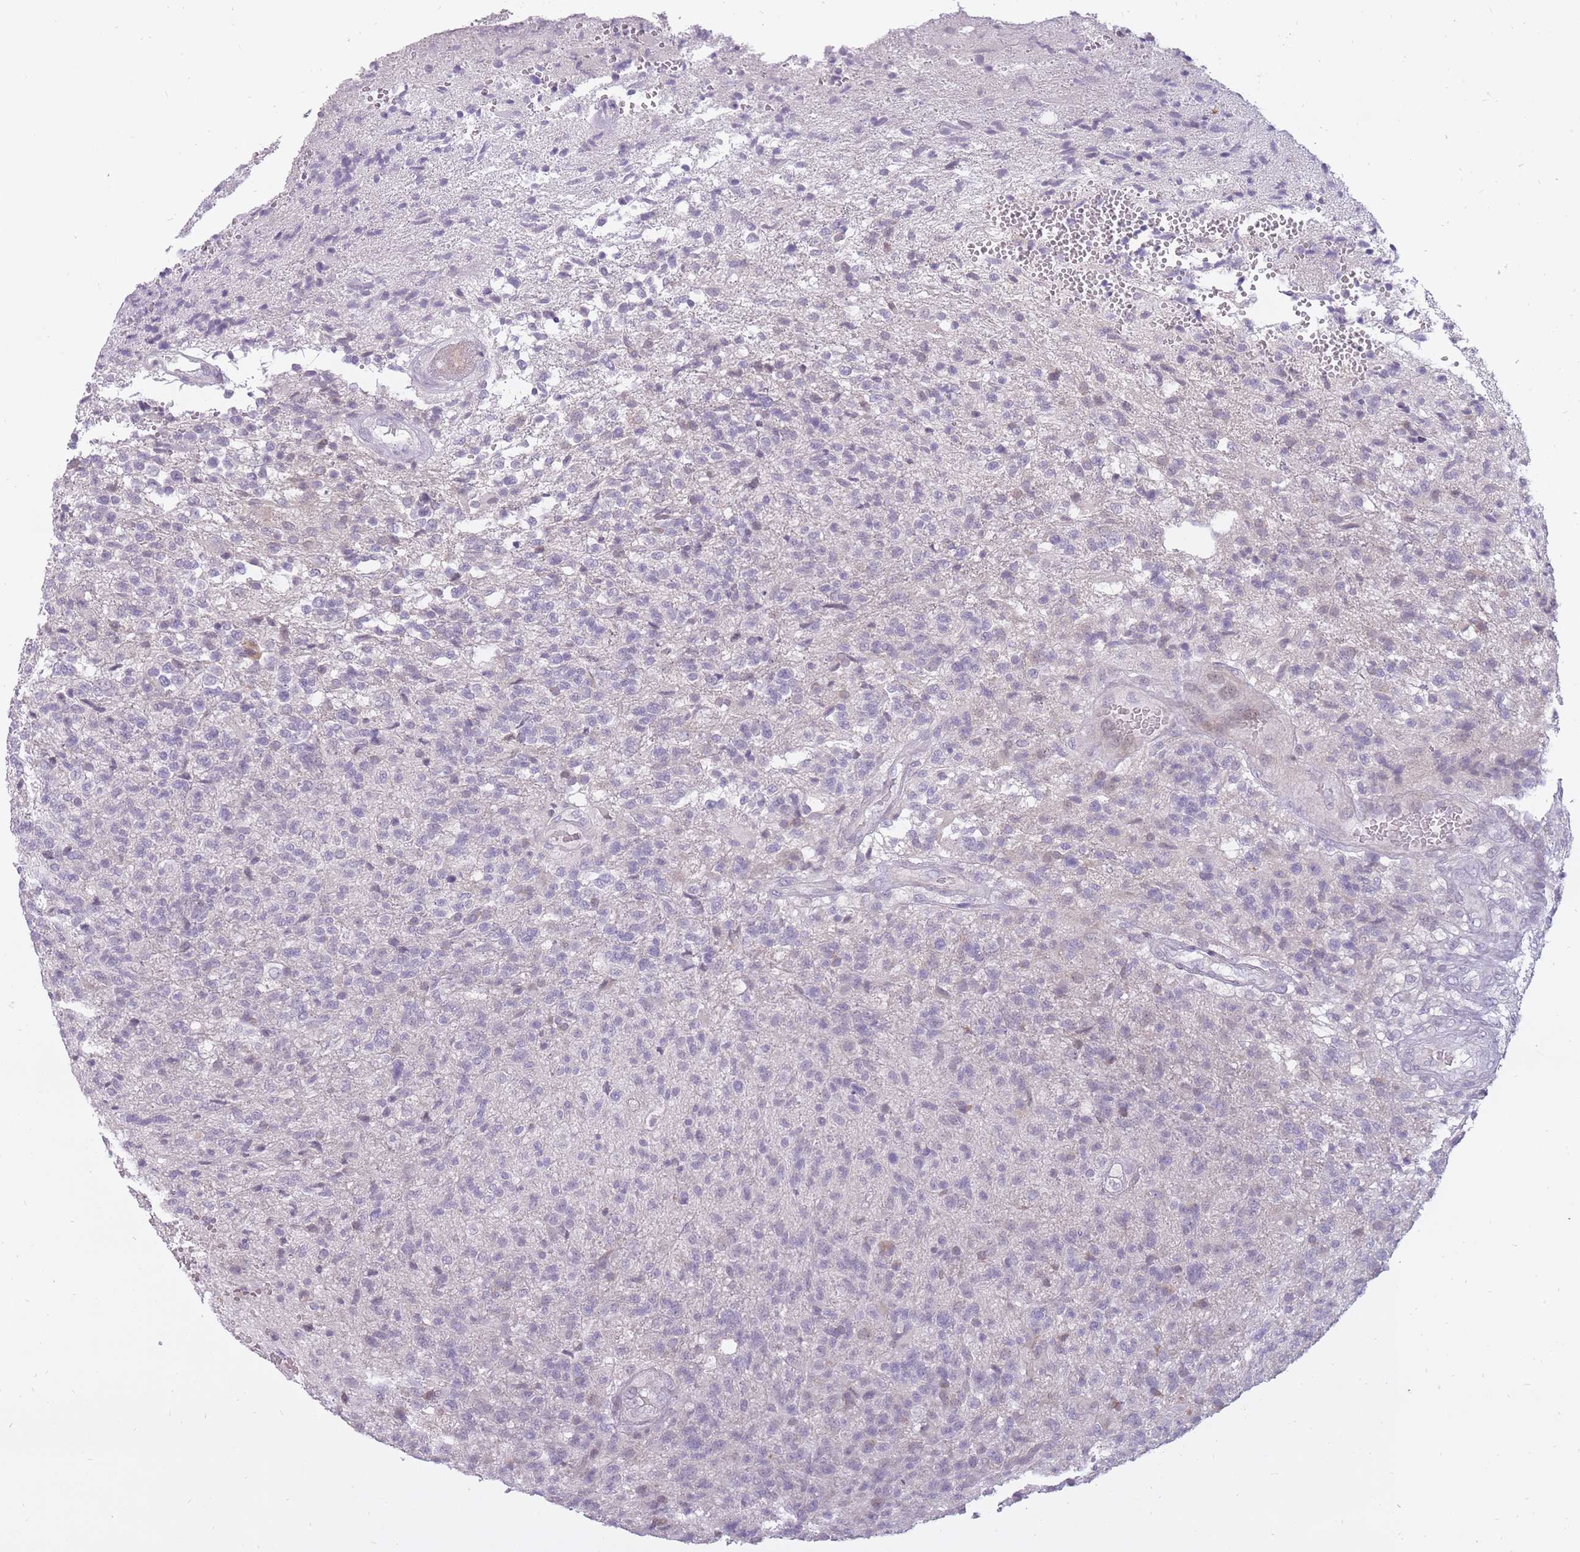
{"staining": {"intensity": "negative", "quantity": "none", "location": "none"}, "tissue": "glioma", "cell_type": "Tumor cells", "image_type": "cancer", "snomed": [{"axis": "morphology", "description": "Glioma, malignant, High grade"}, {"axis": "topography", "description": "Brain"}], "caption": "Tumor cells show no significant protein staining in glioma. The staining is performed using DAB (3,3'-diaminobenzidine) brown chromogen with nuclei counter-stained in using hematoxylin.", "gene": "POMZP3", "patient": {"sex": "male", "age": 56}}